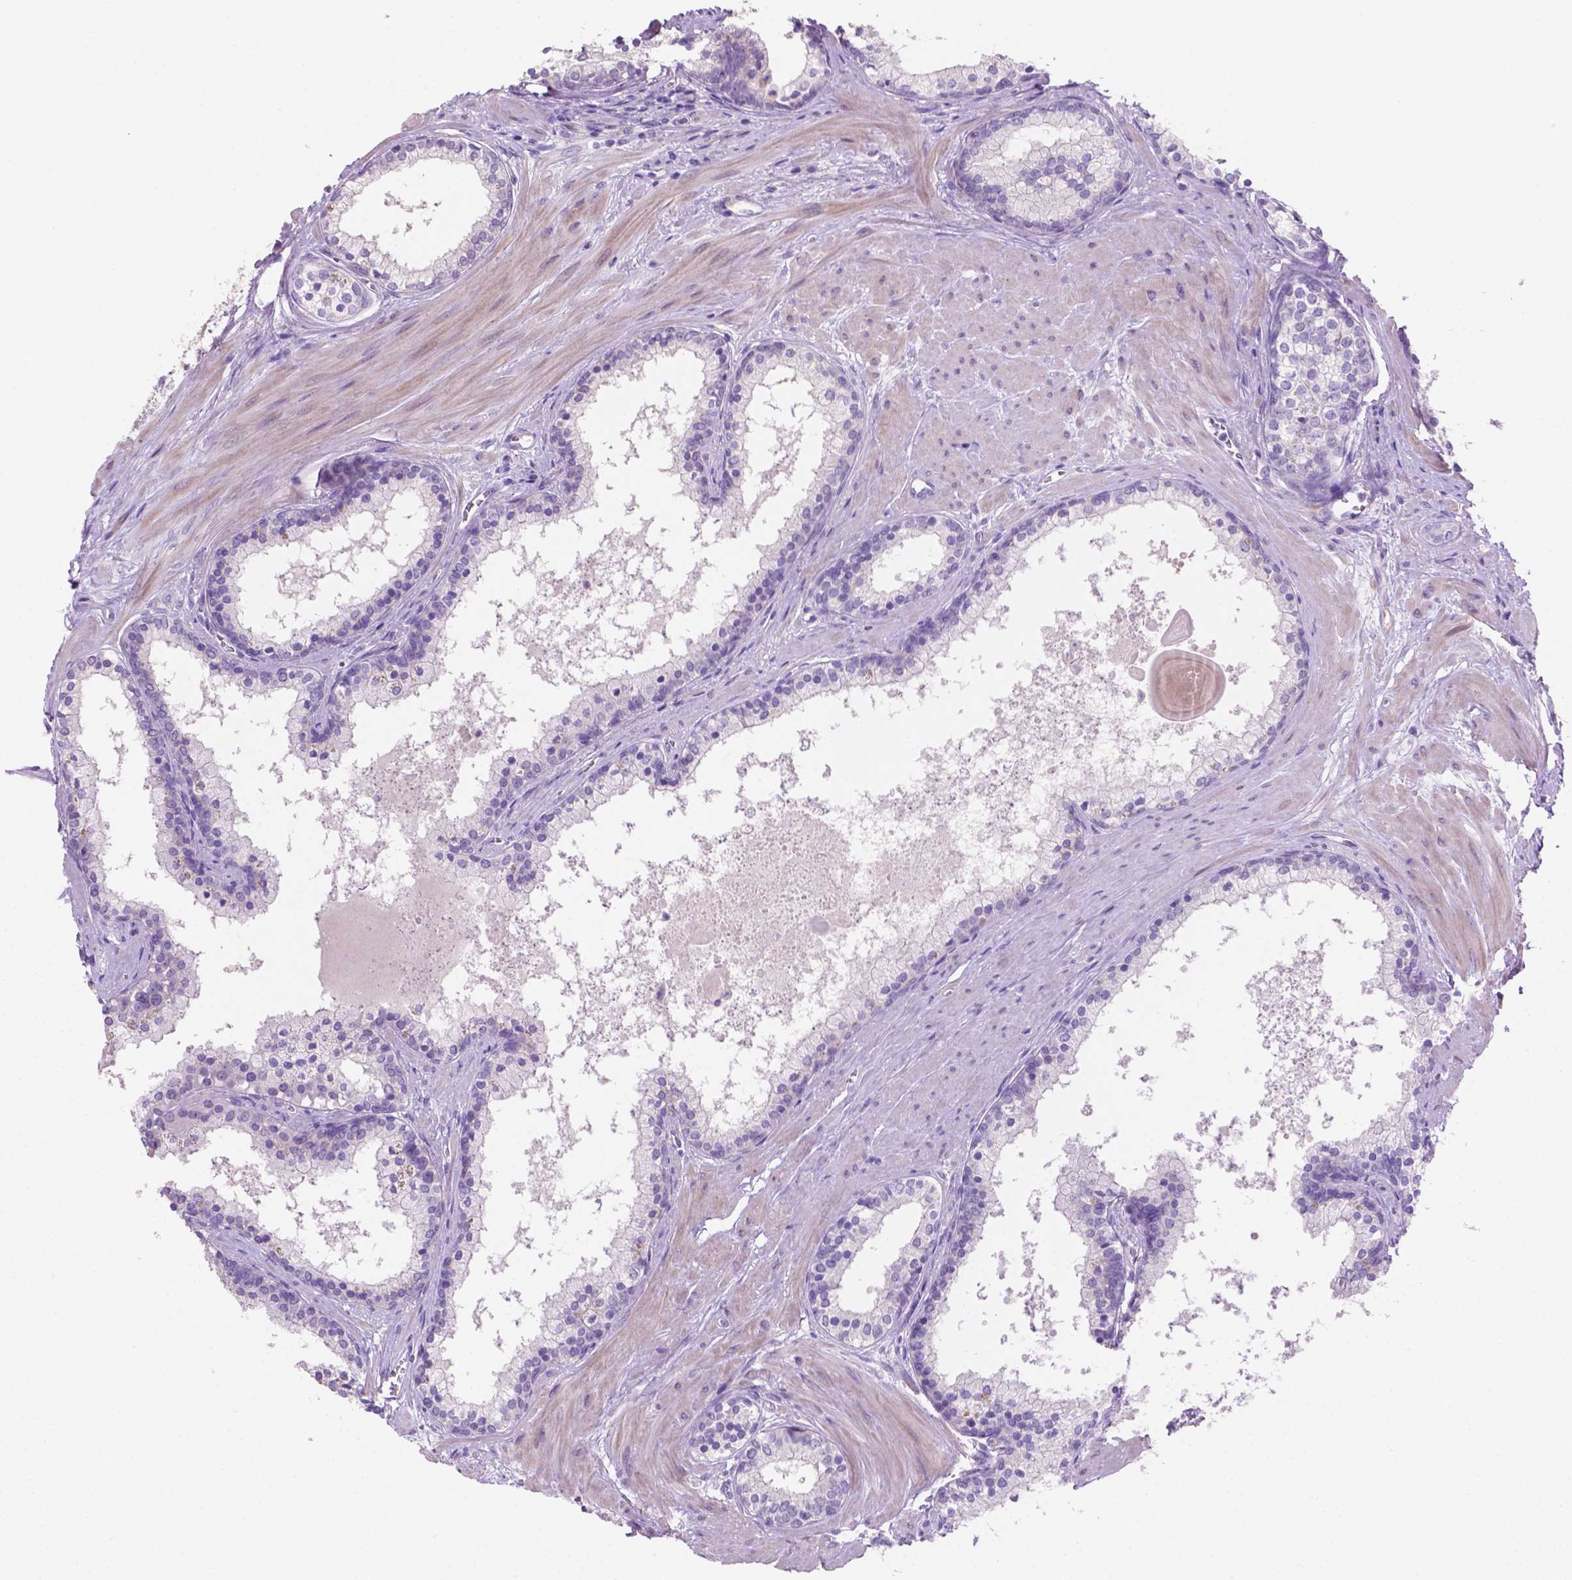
{"staining": {"intensity": "negative", "quantity": "none", "location": "none"}, "tissue": "prostate", "cell_type": "Glandular cells", "image_type": "normal", "snomed": [{"axis": "morphology", "description": "Normal tissue, NOS"}, {"axis": "topography", "description": "Prostate"}], "caption": "This is an immunohistochemistry (IHC) micrograph of benign prostate. There is no expression in glandular cells.", "gene": "CLDN17", "patient": {"sex": "male", "age": 61}}